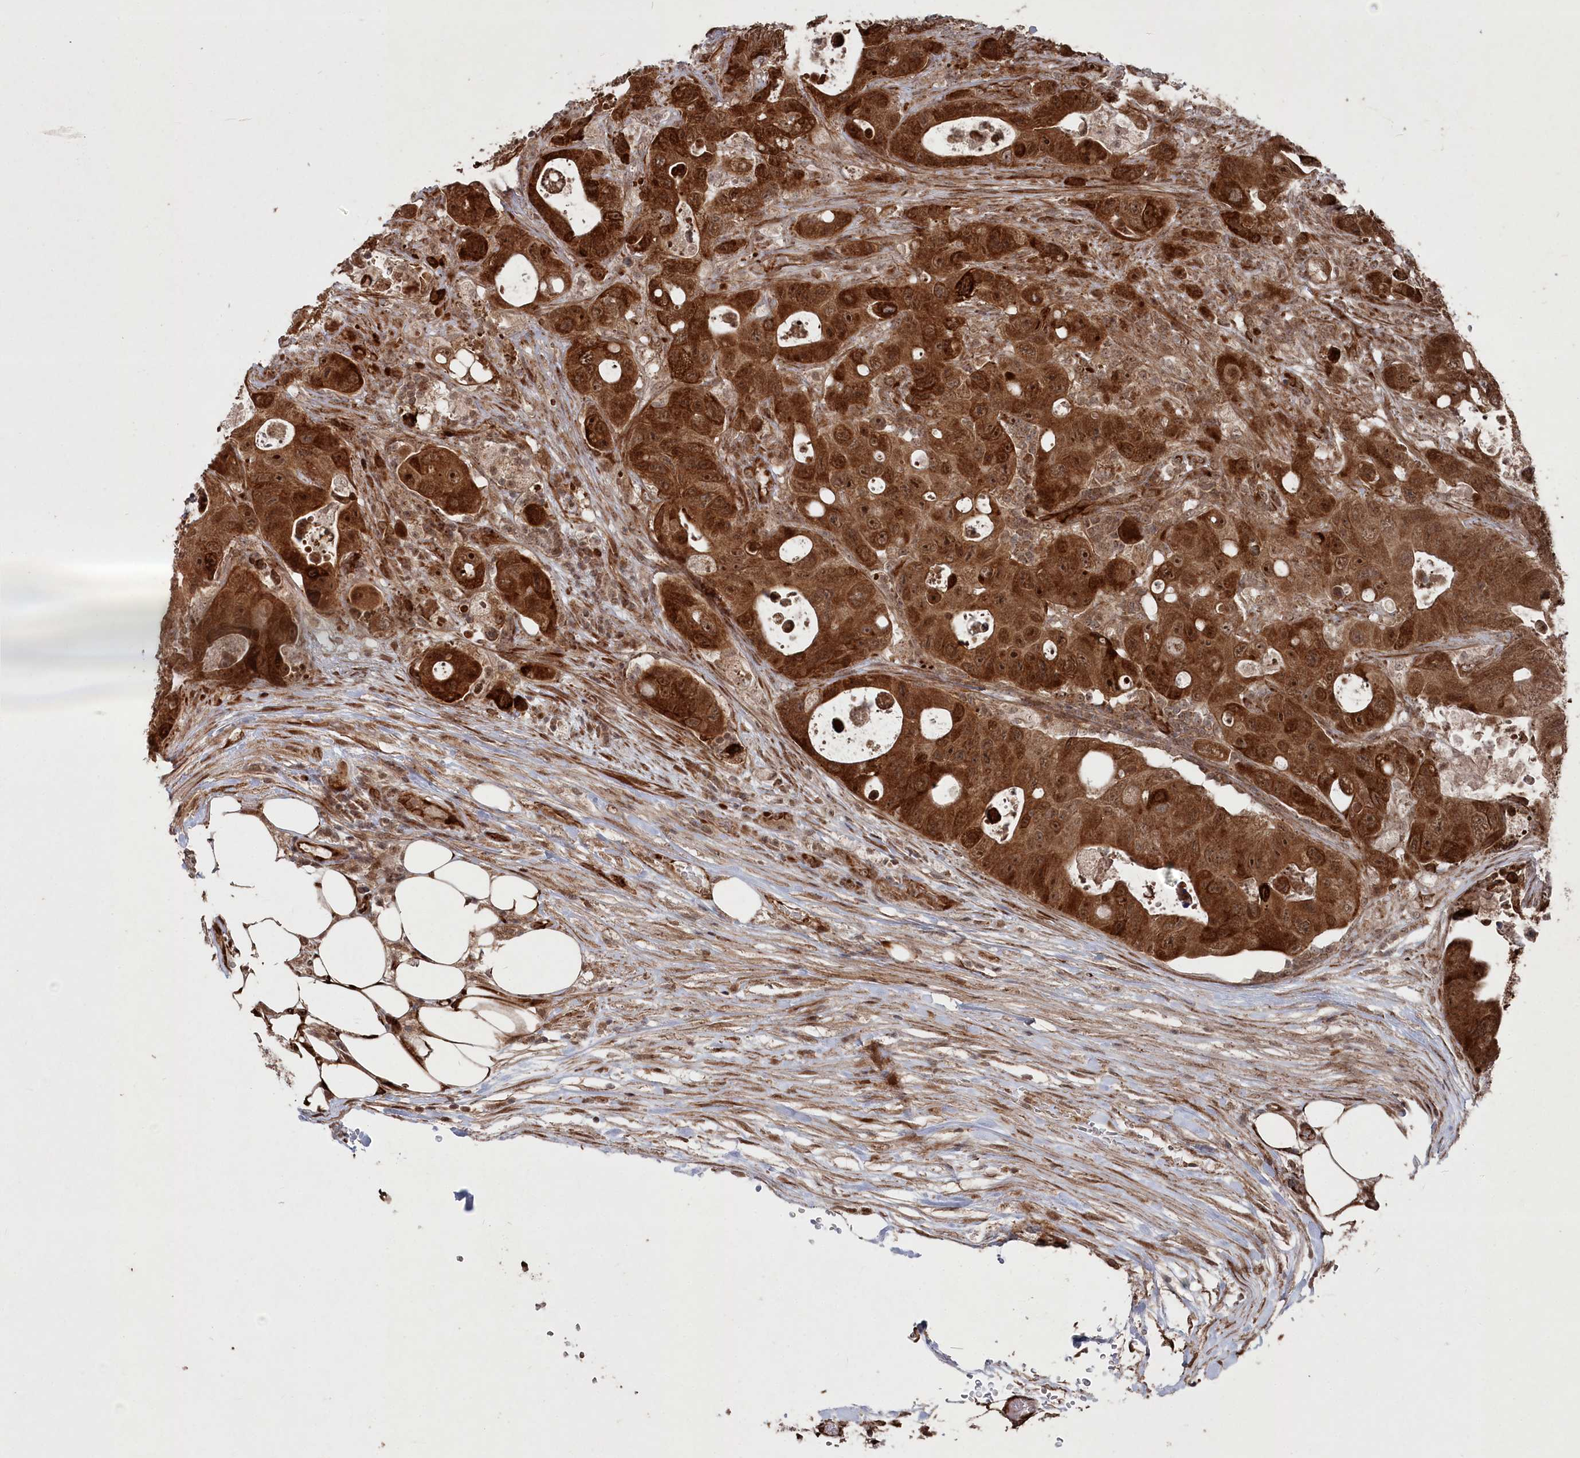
{"staining": {"intensity": "strong", "quantity": ">75%", "location": "cytoplasmic/membranous,nuclear"}, "tissue": "colorectal cancer", "cell_type": "Tumor cells", "image_type": "cancer", "snomed": [{"axis": "morphology", "description": "Adenocarcinoma, NOS"}, {"axis": "topography", "description": "Colon"}], "caption": "DAB immunohistochemical staining of human colorectal cancer reveals strong cytoplasmic/membranous and nuclear protein expression in about >75% of tumor cells.", "gene": "POLR3A", "patient": {"sex": "female", "age": 46}}